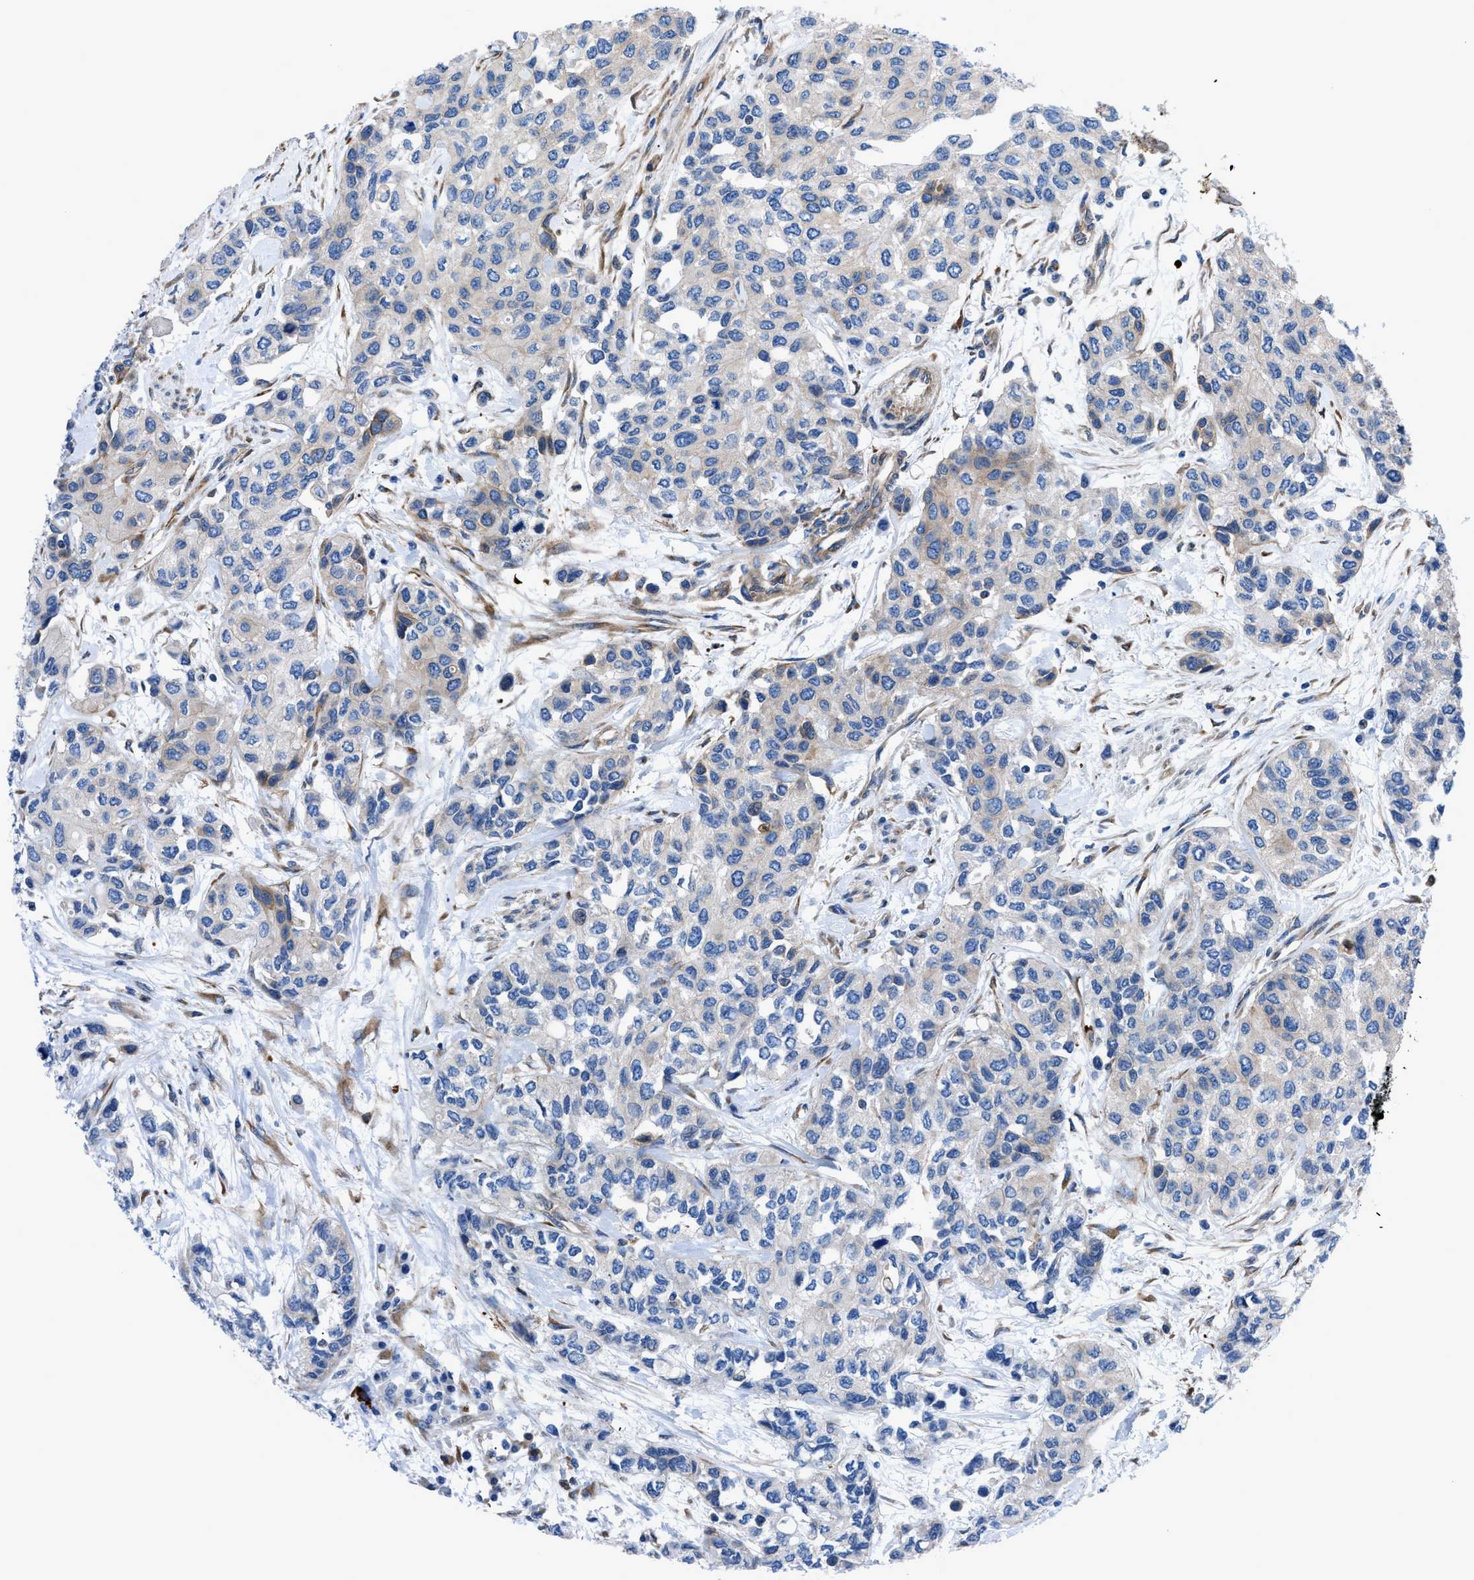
{"staining": {"intensity": "weak", "quantity": "<25%", "location": "cytoplasmic/membranous"}, "tissue": "urothelial cancer", "cell_type": "Tumor cells", "image_type": "cancer", "snomed": [{"axis": "morphology", "description": "Urothelial carcinoma, High grade"}, {"axis": "topography", "description": "Urinary bladder"}], "caption": "Immunohistochemistry (IHC) image of high-grade urothelial carcinoma stained for a protein (brown), which demonstrates no expression in tumor cells.", "gene": "DMAC1", "patient": {"sex": "female", "age": 56}}